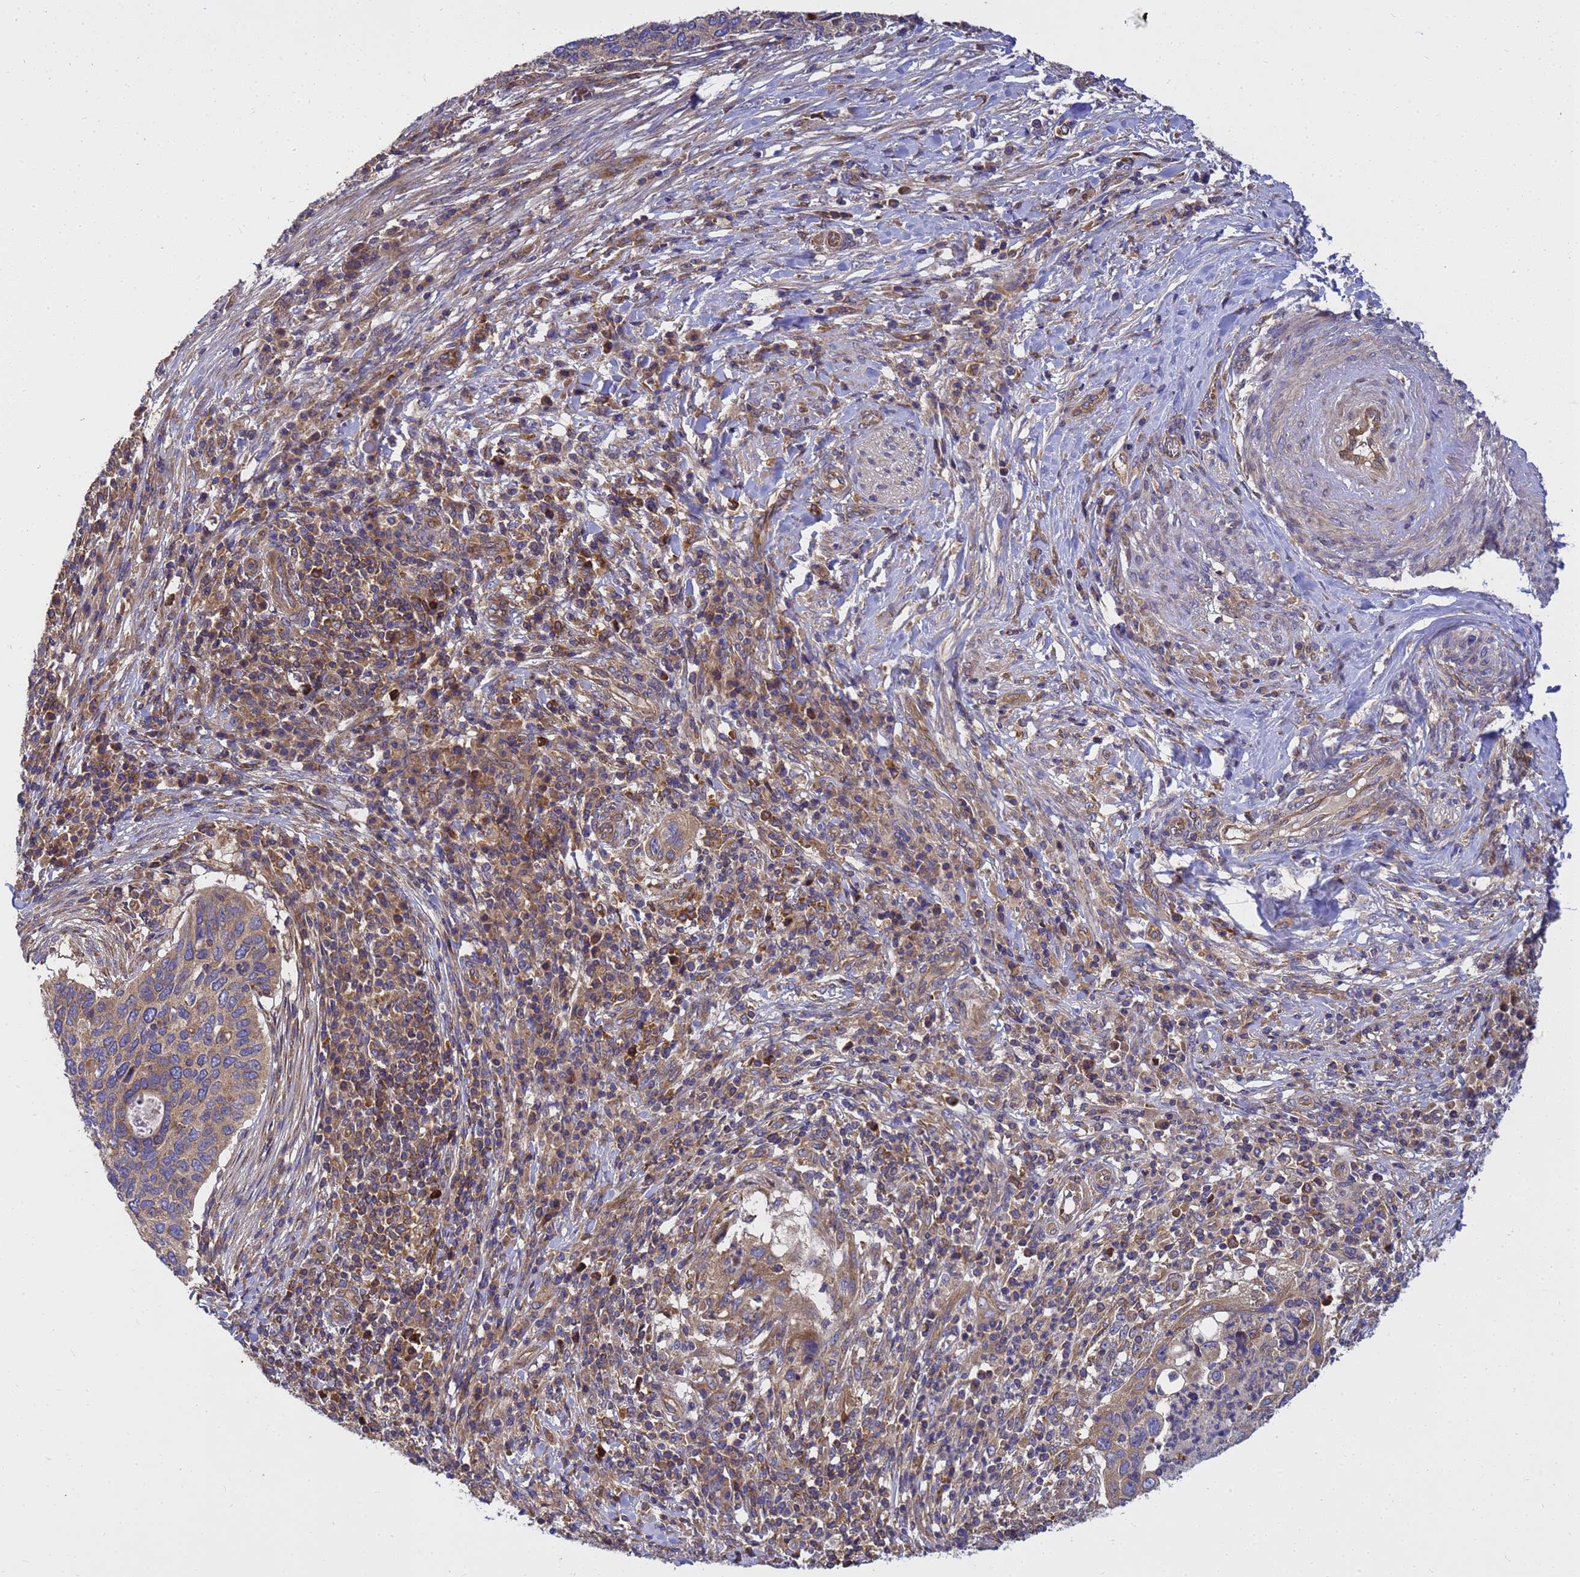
{"staining": {"intensity": "weak", "quantity": ">75%", "location": "cytoplasmic/membranous"}, "tissue": "cervical cancer", "cell_type": "Tumor cells", "image_type": "cancer", "snomed": [{"axis": "morphology", "description": "Squamous cell carcinoma, NOS"}, {"axis": "topography", "description": "Cervix"}], "caption": "Immunohistochemical staining of cervical cancer (squamous cell carcinoma) reveals low levels of weak cytoplasmic/membranous protein staining in about >75% of tumor cells.", "gene": "BECN1", "patient": {"sex": "female", "age": 38}}